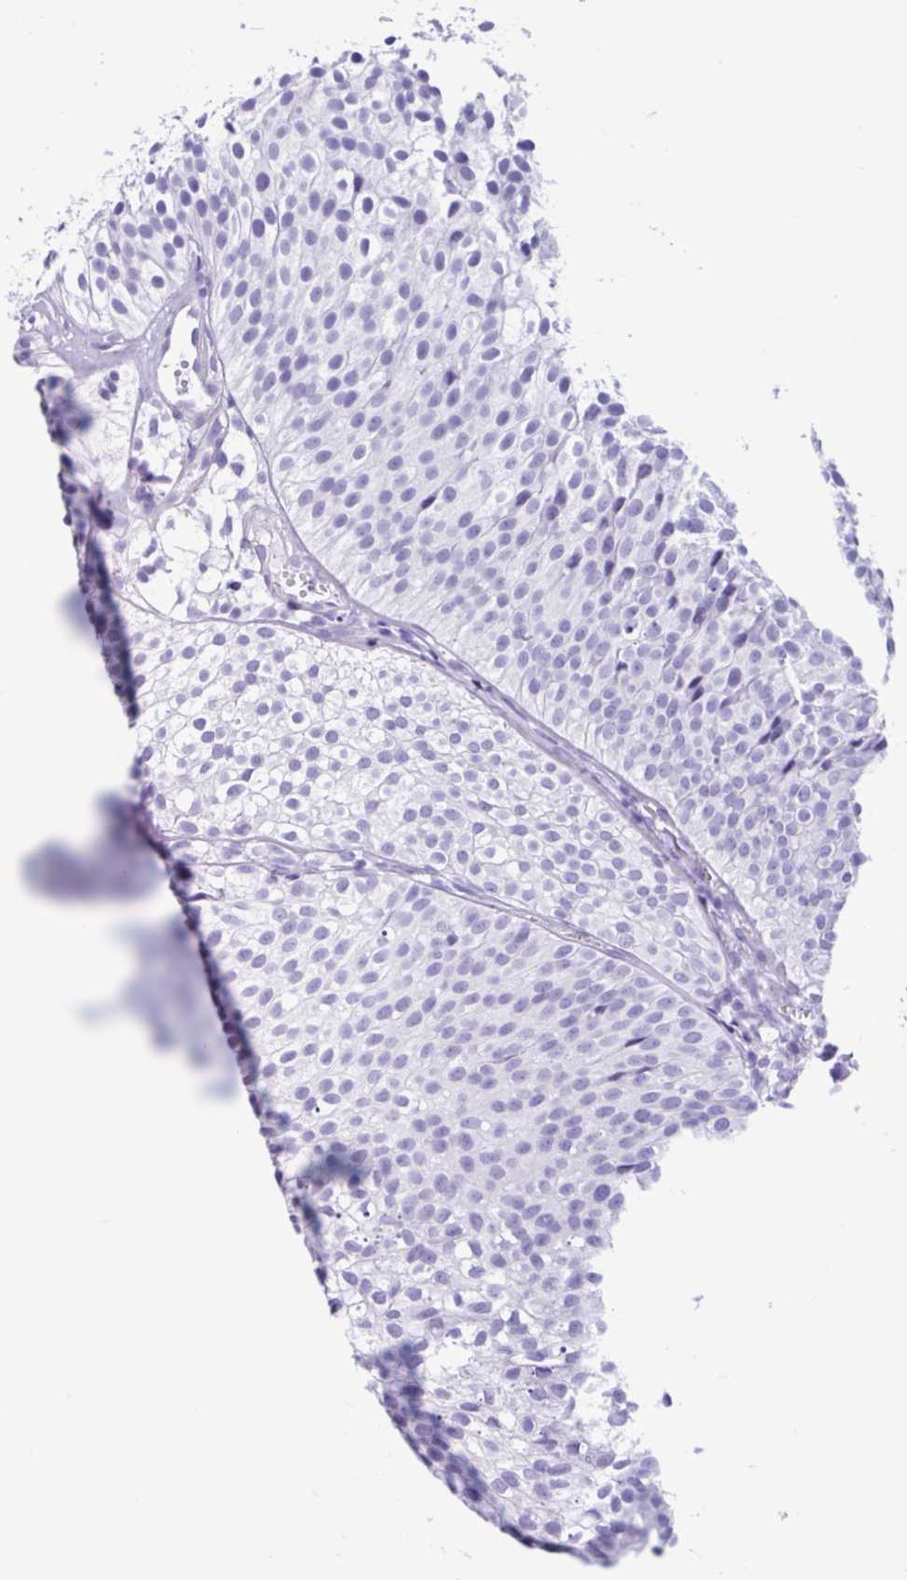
{"staining": {"intensity": "negative", "quantity": "none", "location": "none"}, "tissue": "urothelial cancer", "cell_type": "Tumor cells", "image_type": "cancer", "snomed": [{"axis": "morphology", "description": "Urothelial carcinoma, Low grade"}, {"axis": "topography", "description": "Urinary bladder"}], "caption": "This photomicrograph is of urothelial cancer stained with IHC to label a protein in brown with the nuclei are counter-stained blue. There is no positivity in tumor cells.", "gene": "IAPP", "patient": {"sex": "male", "age": 91}}